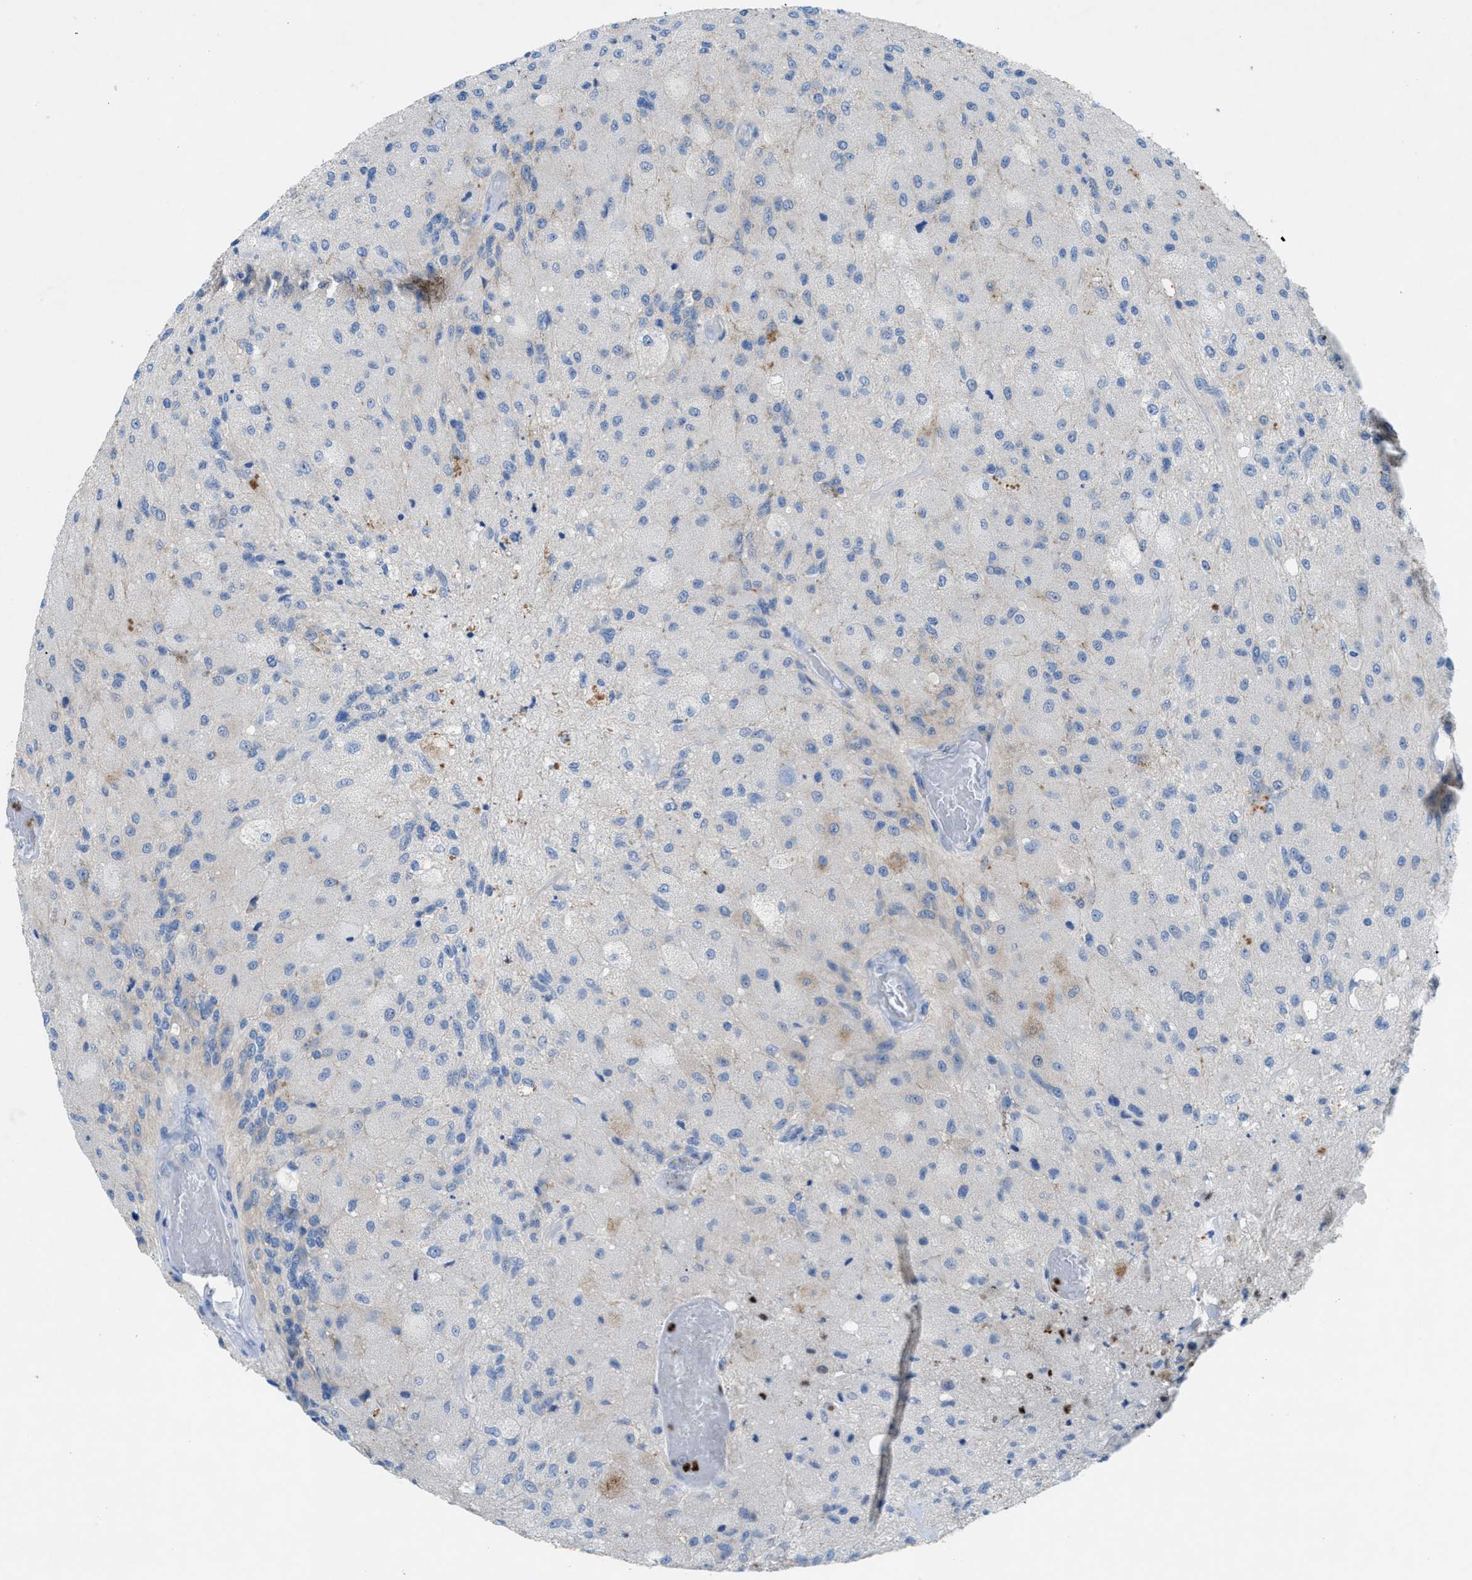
{"staining": {"intensity": "negative", "quantity": "none", "location": "none"}, "tissue": "glioma", "cell_type": "Tumor cells", "image_type": "cancer", "snomed": [{"axis": "morphology", "description": "Normal tissue, NOS"}, {"axis": "morphology", "description": "Glioma, malignant, High grade"}, {"axis": "topography", "description": "Cerebral cortex"}], "caption": "Malignant high-grade glioma stained for a protein using IHC exhibits no positivity tumor cells.", "gene": "CMTM1", "patient": {"sex": "male", "age": 77}}